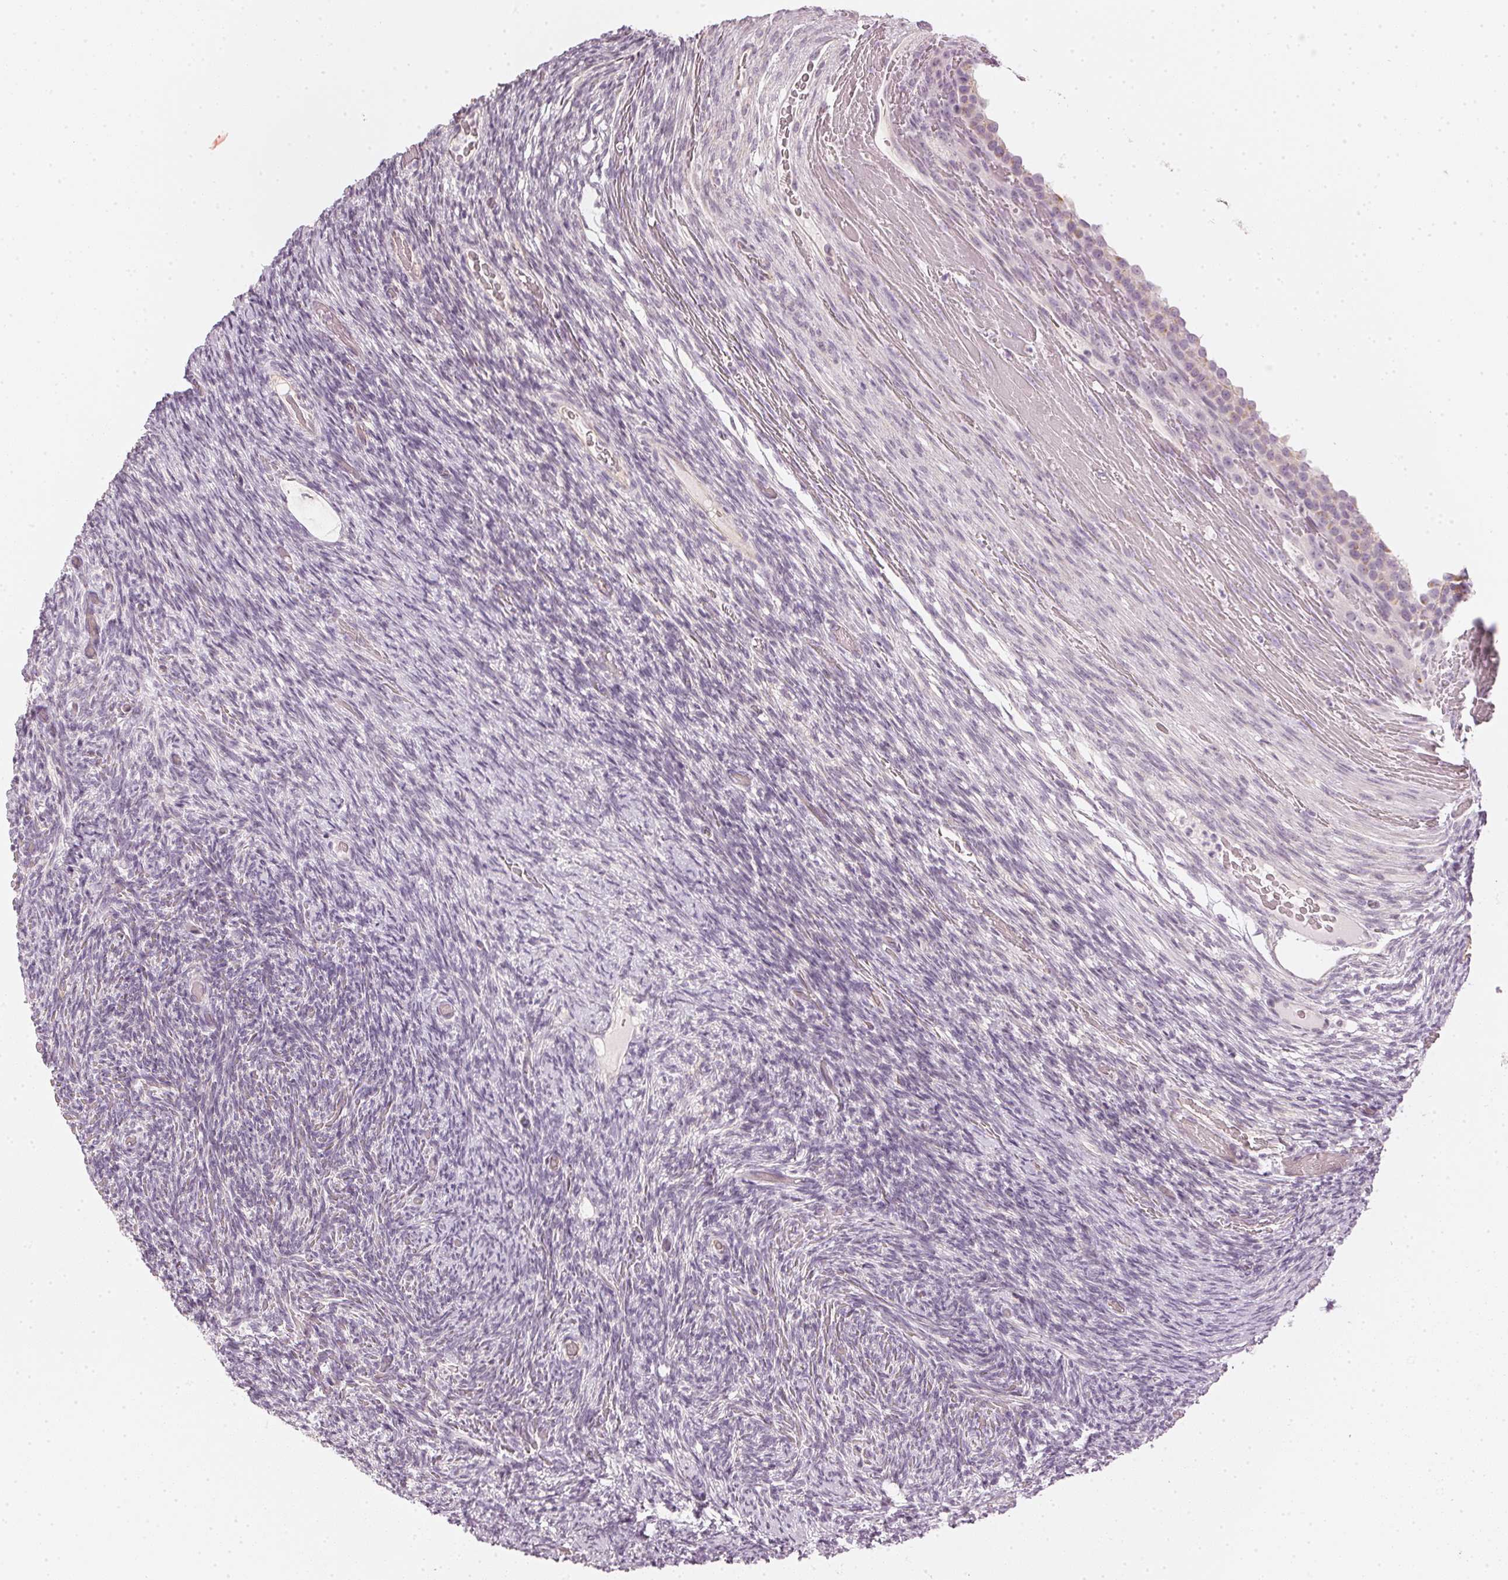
{"staining": {"intensity": "negative", "quantity": "none", "location": "none"}, "tissue": "ovary", "cell_type": "Ovarian stroma cells", "image_type": "normal", "snomed": [{"axis": "morphology", "description": "Normal tissue, NOS"}, {"axis": "topography", "description": "Ovary"}], "caption": "Micrograph shows no significant protein staining in ovarian stroma cells of benign ovary. (DAB (3,3'-diaminobenzidine) immunohistochemistry visualized using brightfield microscopy, high magnification).", "gene": "APLP1", "patient": {"sex": "female", "age": 34}}